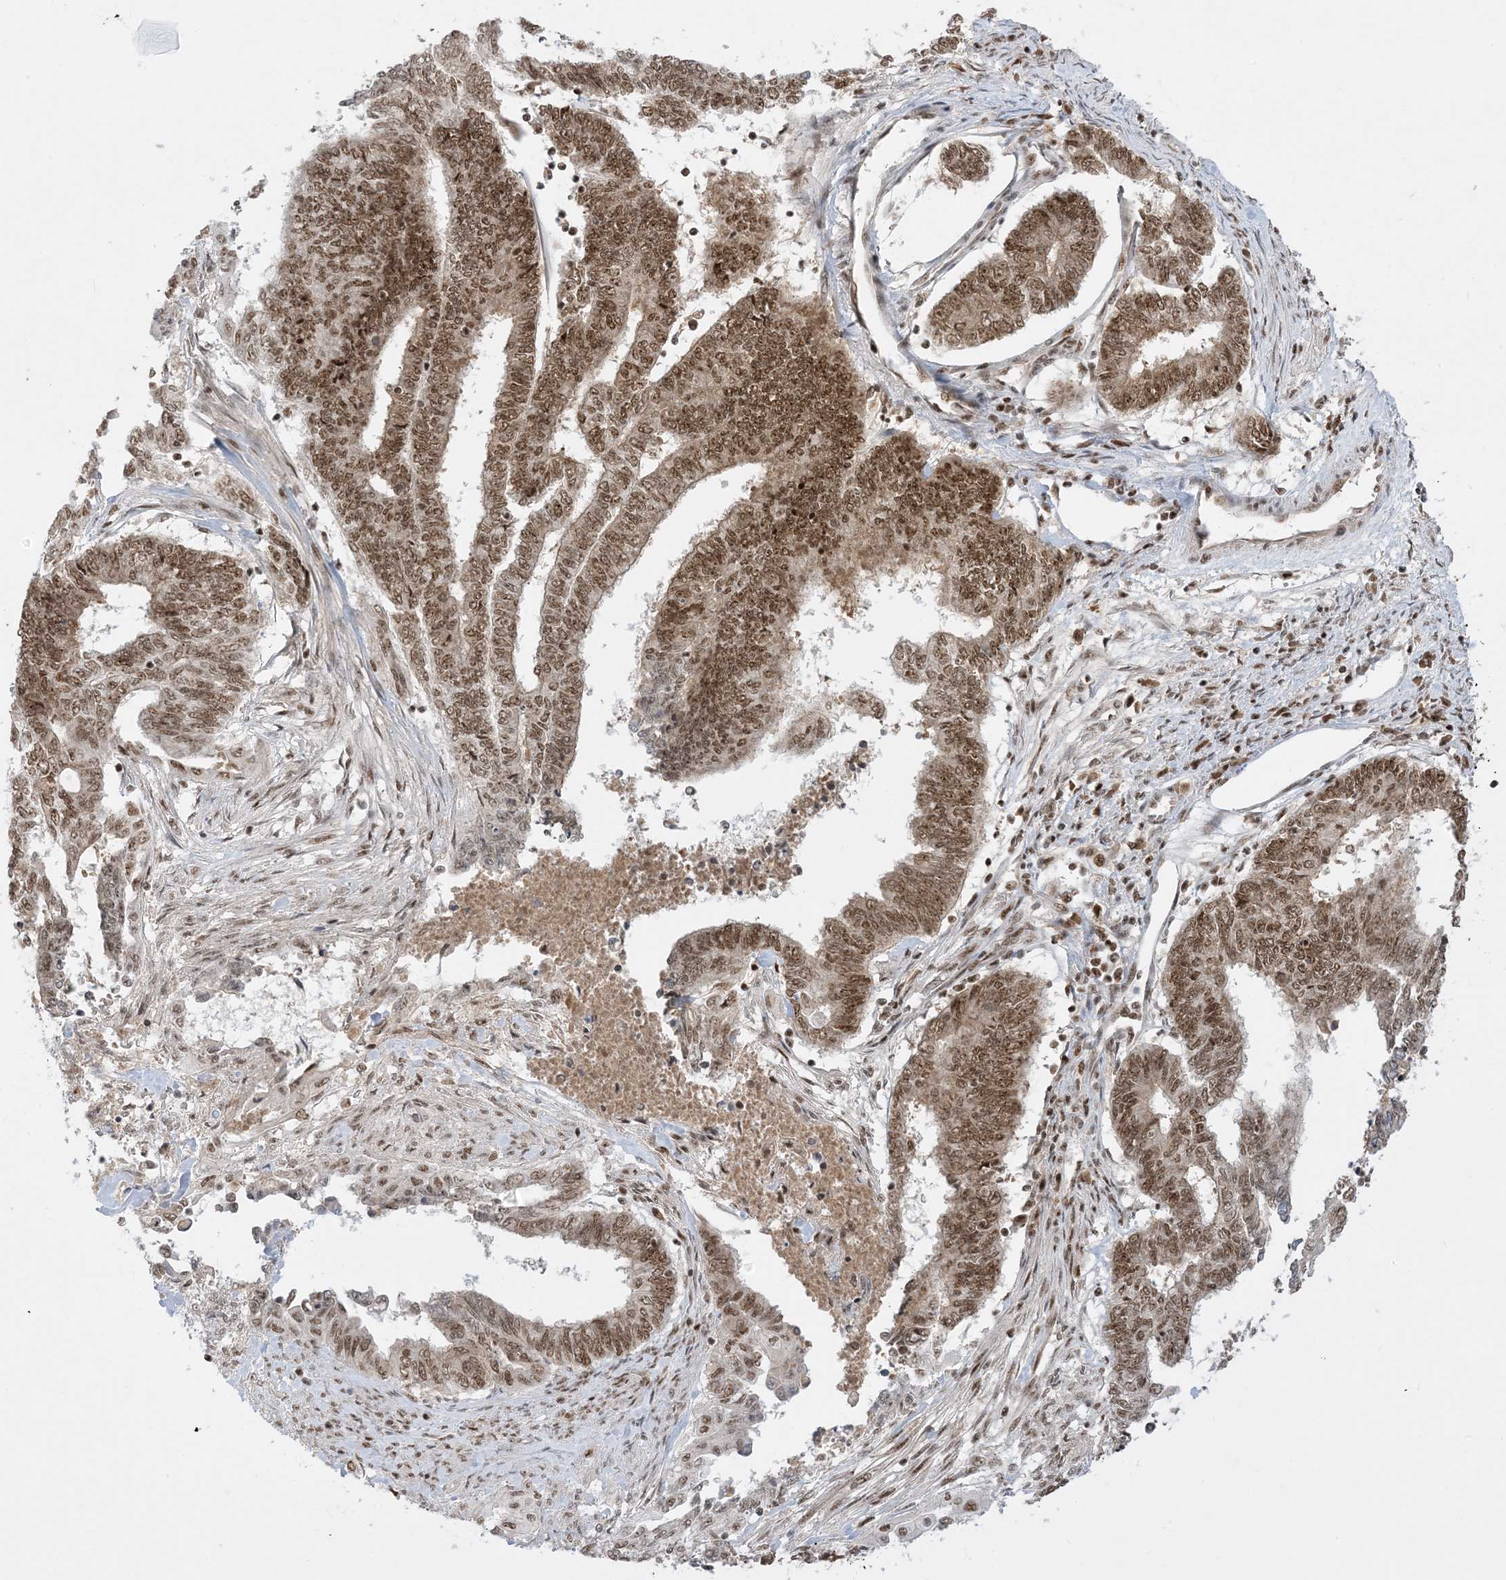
{"staining": {"intensity": "strong", "quantity": ">75%", "location": "nuclear"}, "tissue": "endometrial cancer", "cell_type": "Tumor cells", "image_type": "cancer", "snomed": [{"axis": "morphology", "description": "Adenocarcinoma, NOS"}, {"axis": "topography", "description": "Uterus"}, {"axis": "topography", "description": "Endometrium"}], "caption": "High-power microscopy captured an IHC histopathology image of endometrial cancer (adenocarcinoma), revealing strong nuclear positivity in approximately >75% of tumor cells.", "gene": "PPIL2", "patient": {"sex": "female", "age": 70}}